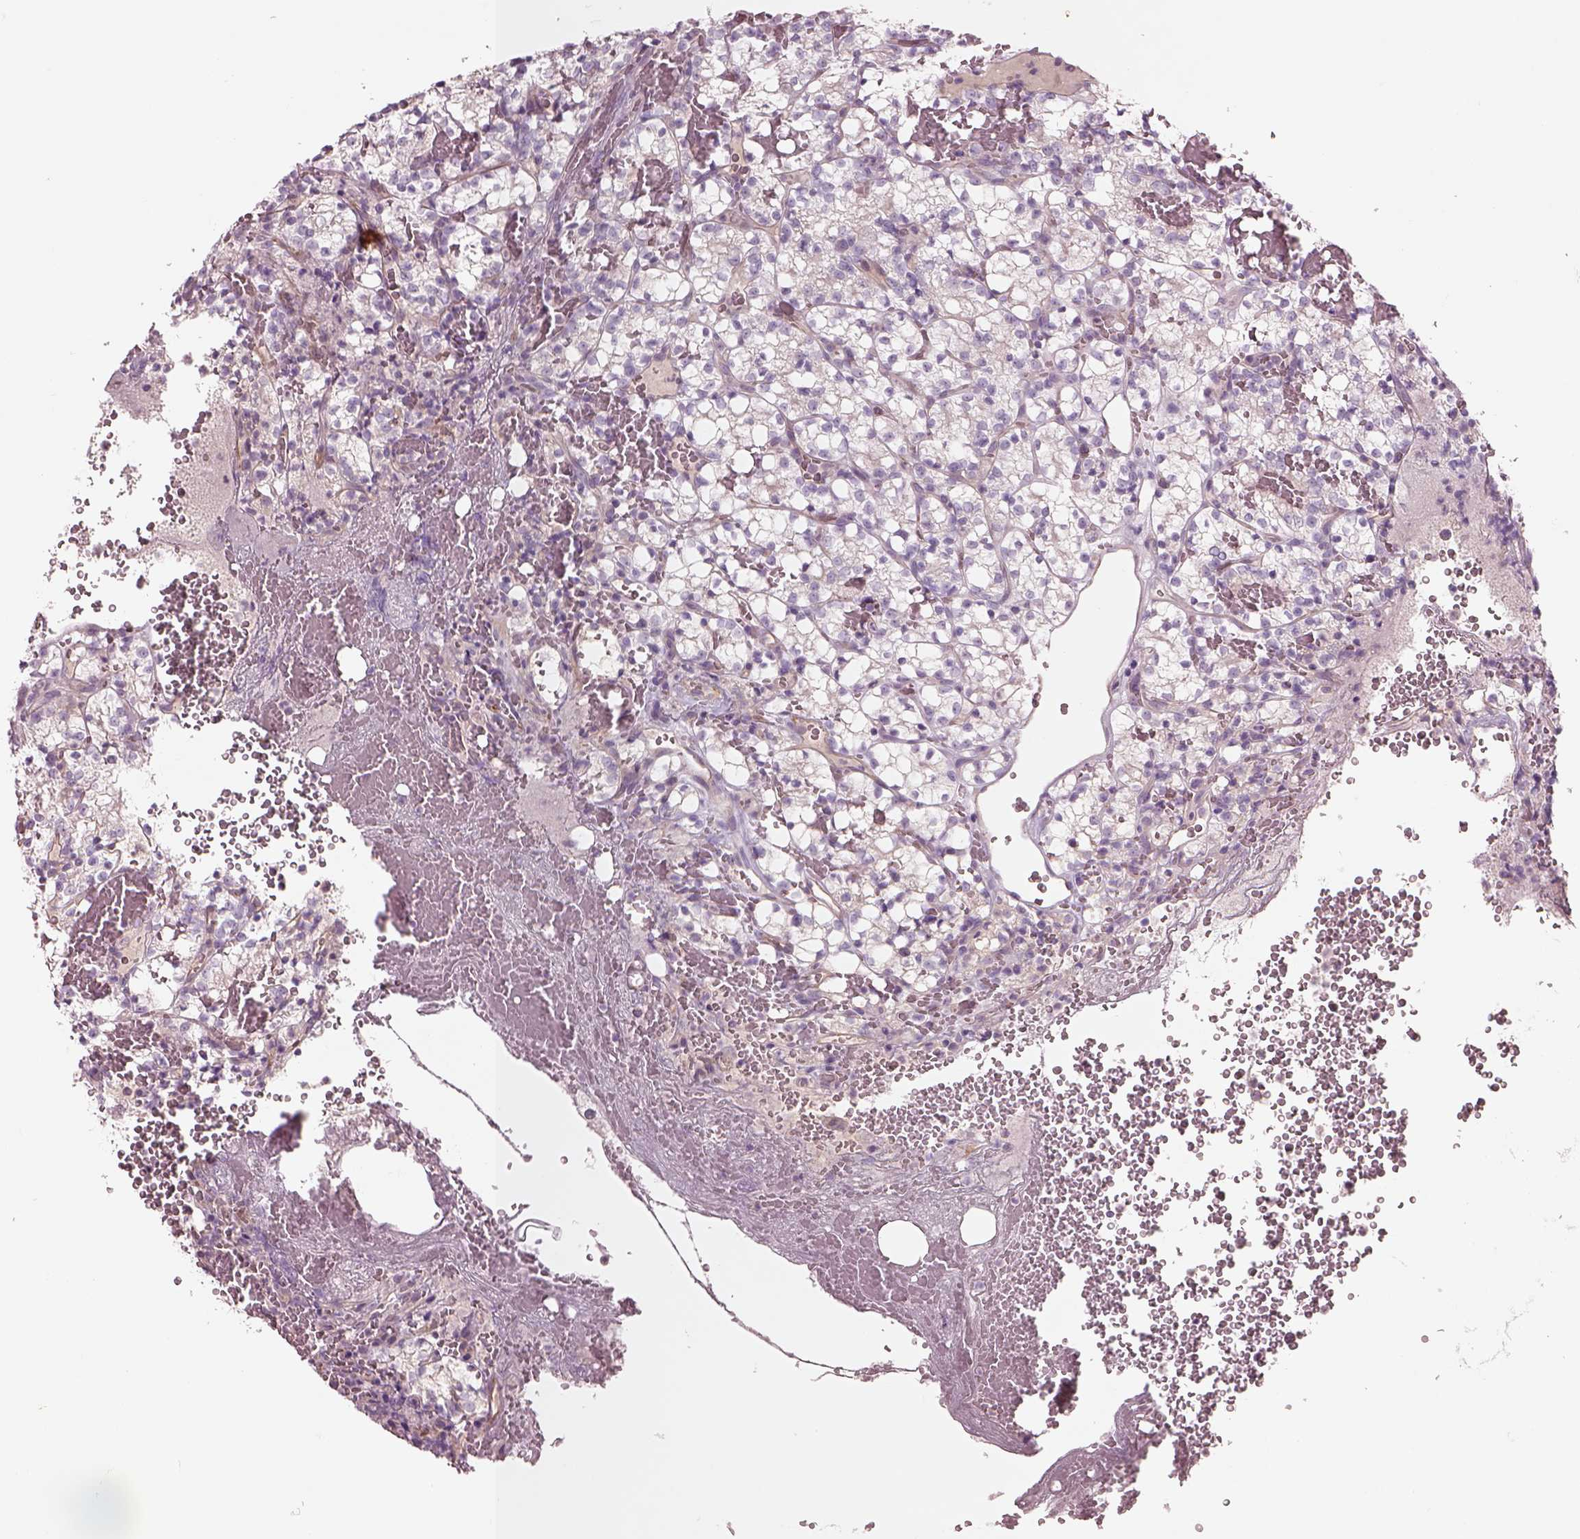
{"staining": {"intensity": "negative", "quantity": "none", "location": "none"}, "tissue": "renal cancer", "cell_type": "Tumor cells", "image_type": "cancer", "snomed": [{"axis": "morphology", "description": "Adenocarcinoma, NOS"}, {"axis": "topography", "description": "Kidney"}], "caption": "This is an IHC photomicrograph of human renal cancer (adenocarcinoma). There is no expression in tumor cells.", "gene": "DUOXA2", "patient": {"sex": "female", "age": 69}}